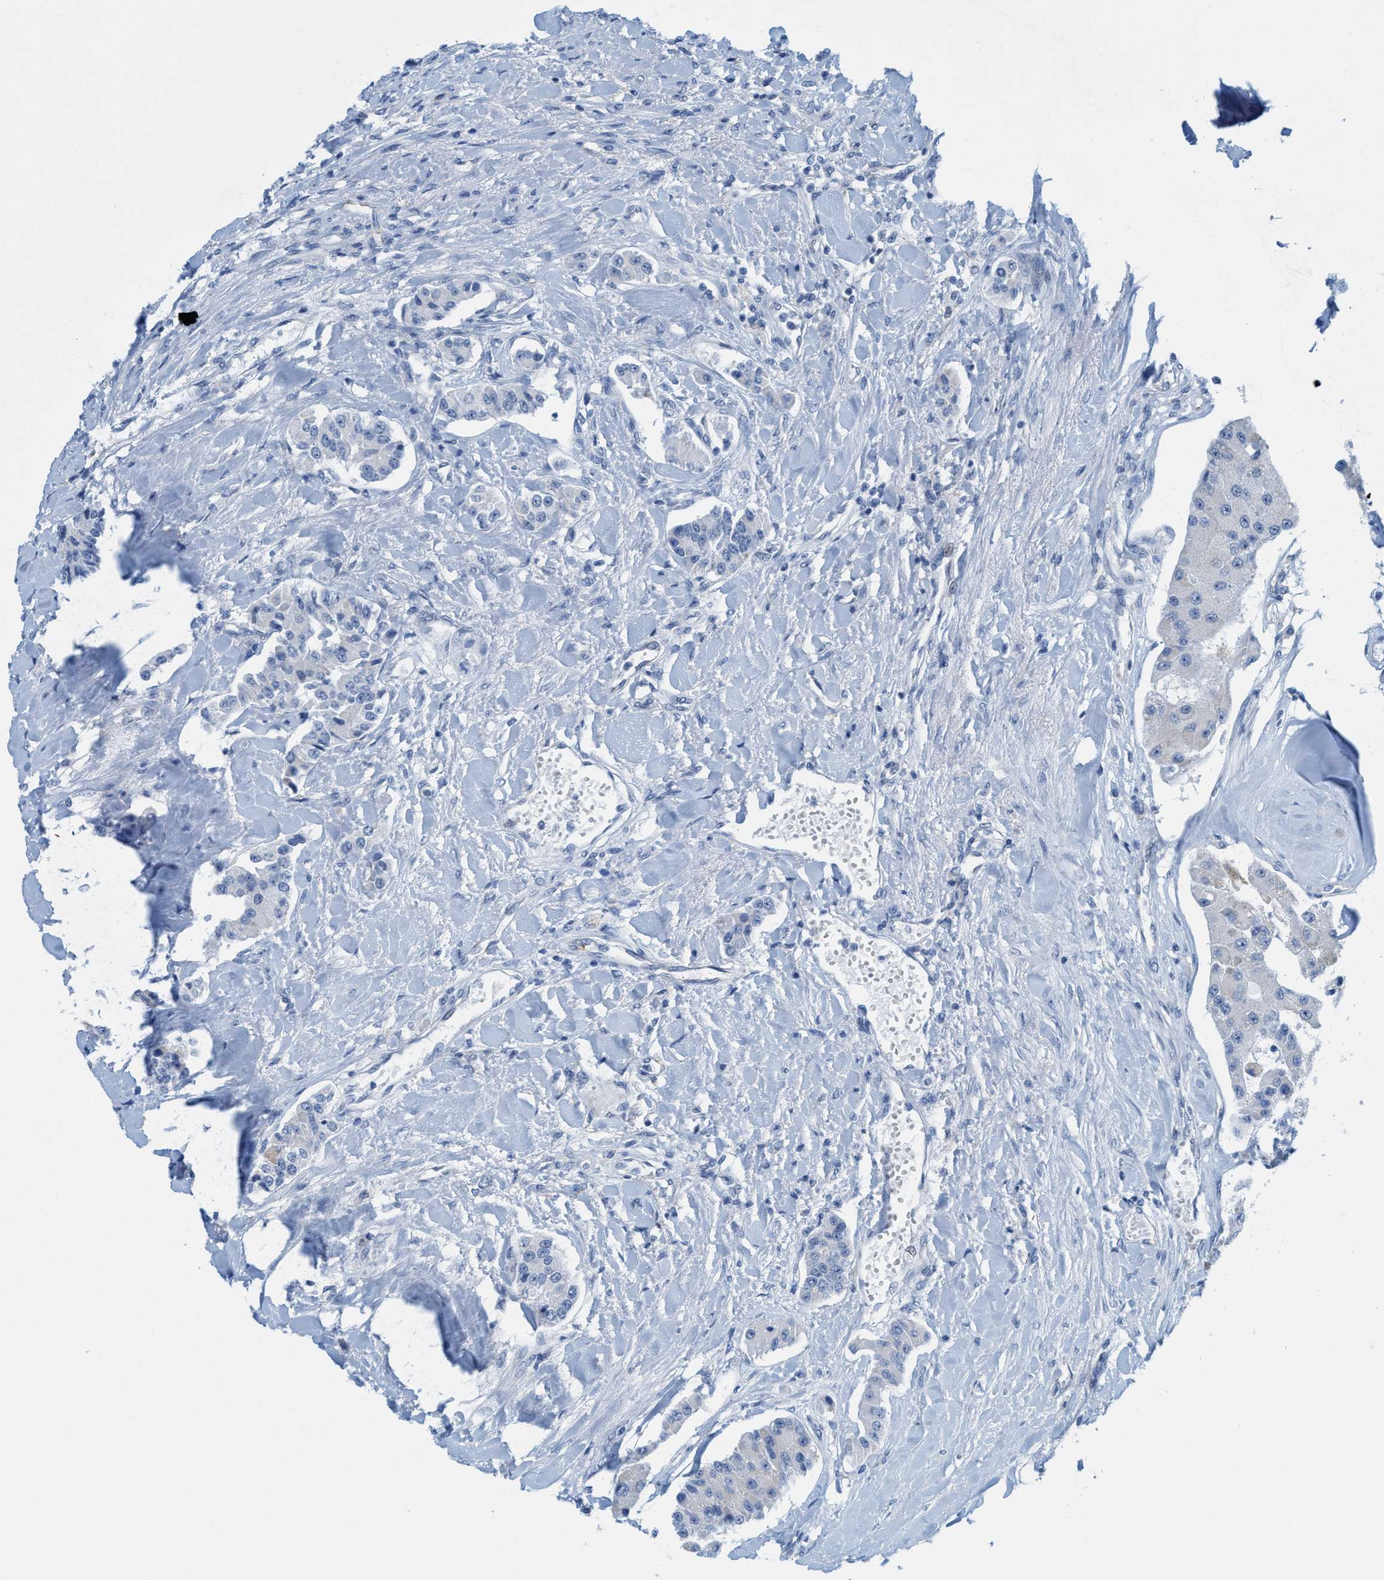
{"staining": {"intensity": "negative", "quantity": "none", "location": "none"}, "tissue": "carcinoid", "cell_type": "Tumor cells", "image_type": "cancer", "snomed": [{"axis": "morphology", "description": "Carcinoid, malignant, NOS"}, {"axis": "topography", "description": "Pancreas"}], "caption": "Malignant carcinoid stained for a protein using immunohistochemistry shows no positivity tumor cells.", "gene": "KIFC3", "patient": {"sex": "male", "age": 41}}